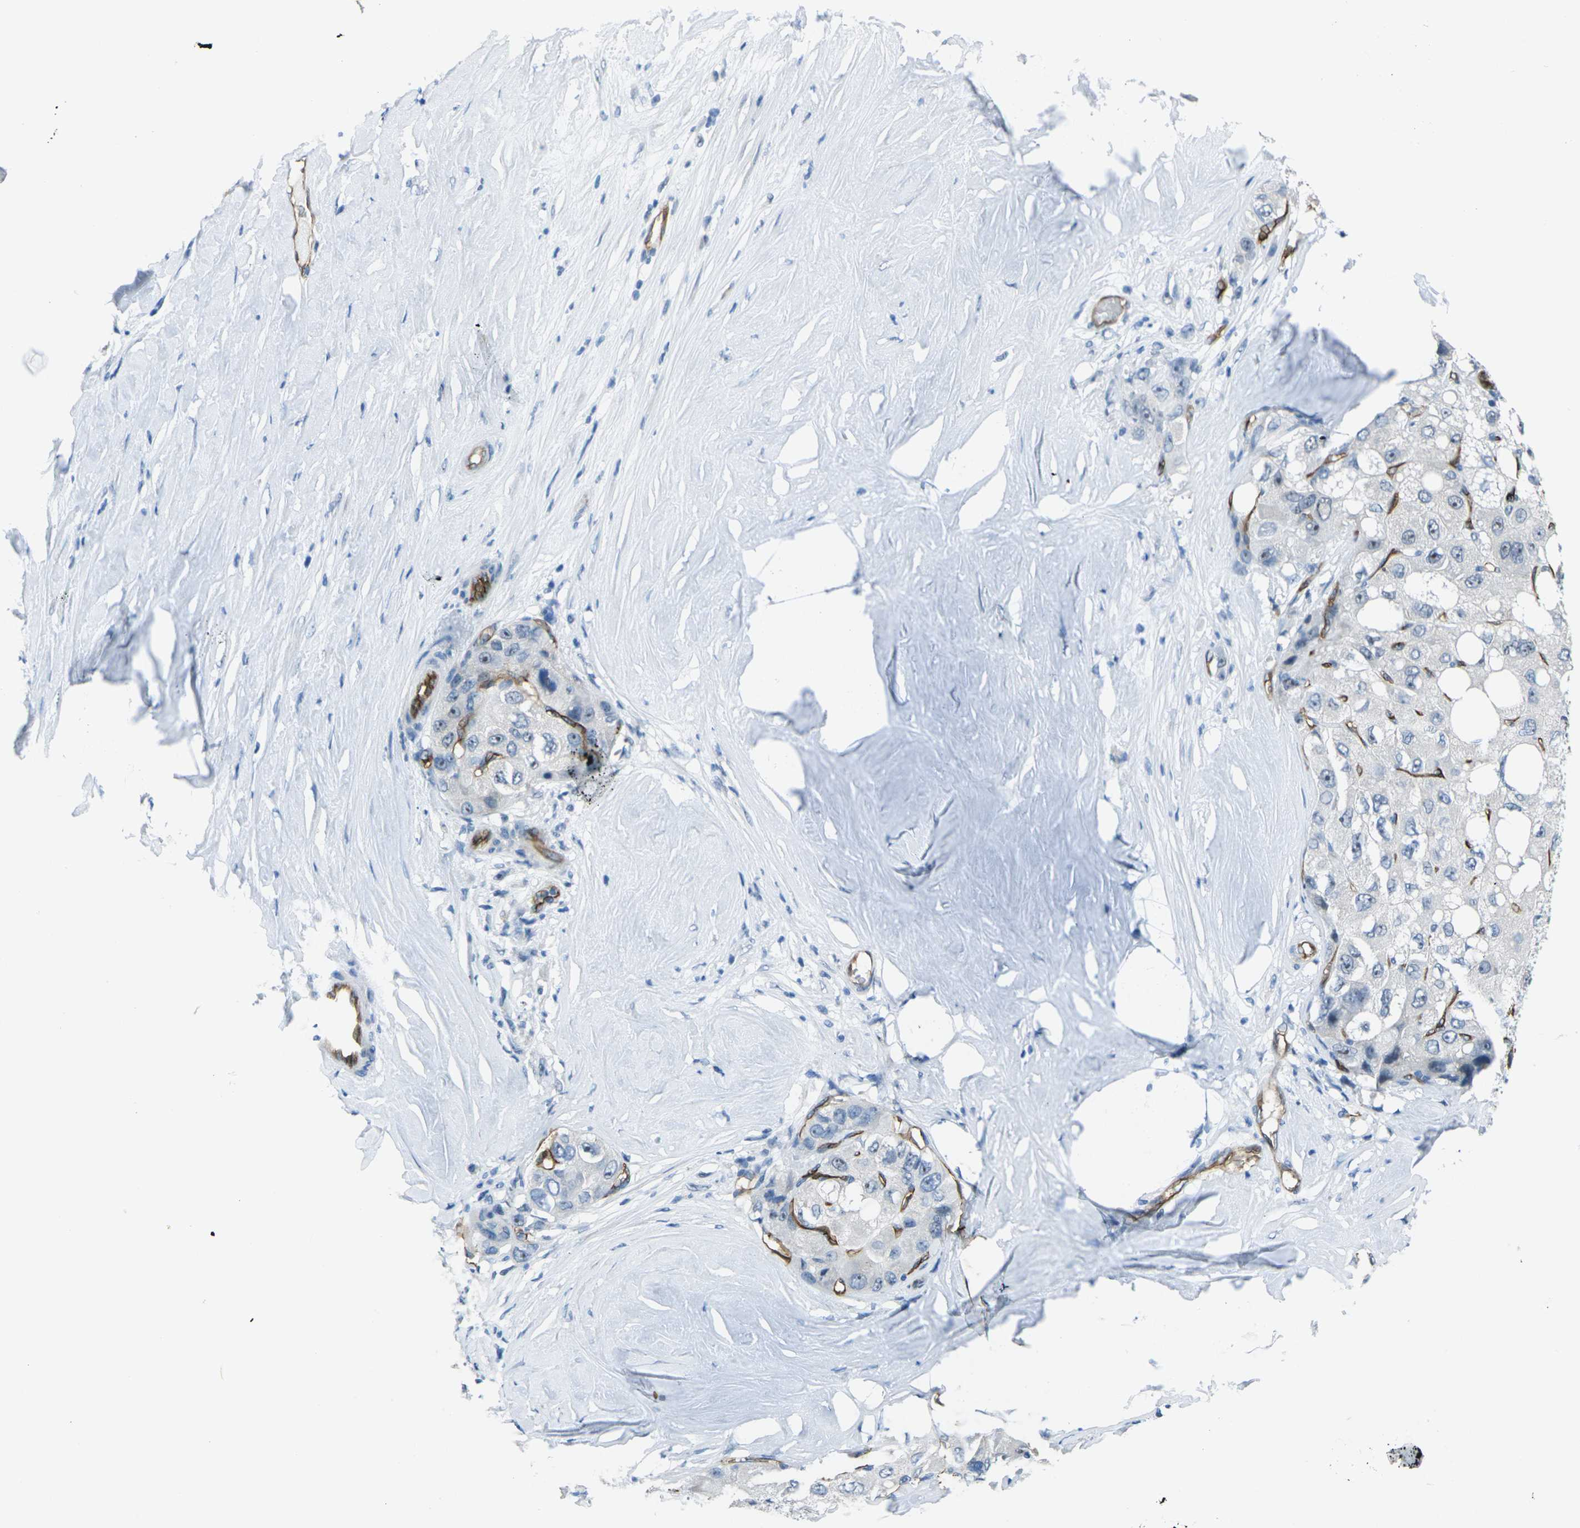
{"staining": {"intensity": "negative", "quantity": "none", "location": "none"}, "tissue": "liver cancer", "cell_type": "Tumor cells", "image_type": "cancer", "snomed": [{"axis": "morphology", "description": "Carcinoma, Hepatocellular, NOS"}, {"axis": "topography", "description": "Liver"}], "caption": "Immunohistochemical staining of liver hepatocellular carcinoma demonstrates no significant staining in tumor cells.", "gene": "HSPA12B", "patient": {"sex": "male", "age": 80}}